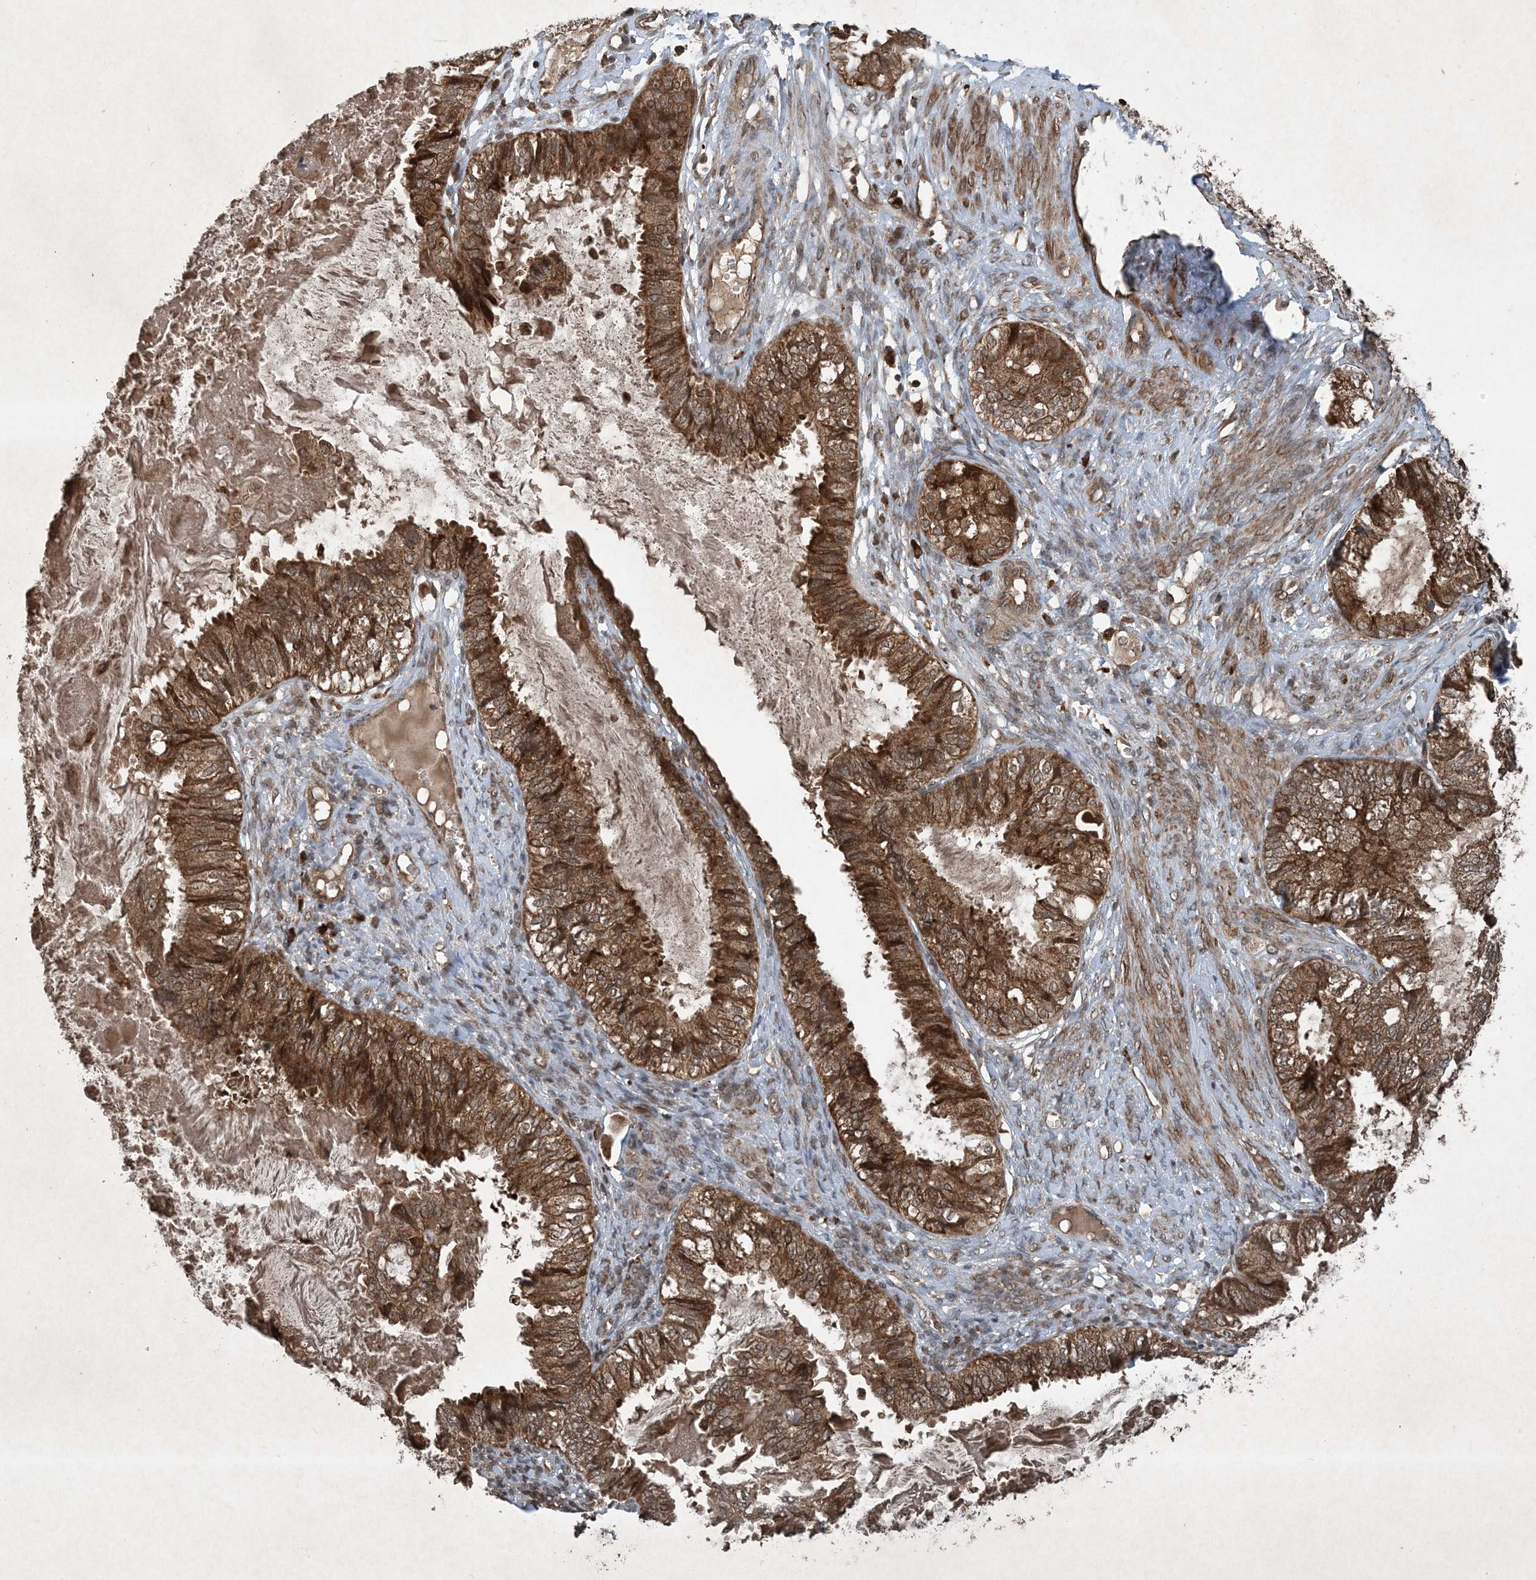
{"staining": {"intensity": "strong", "quantity": ">75%", "location": "cytoplasmic/membranous"}, "tissue": "cervical cancer", "cell_type": "Tumor cells", "image_type": "cancer", "snomed": [{"axis": "morphology", "description": "Normal tissue, NOS"}, {"axis": "morphology", "description": "Adenocarcinoma, NOS"}, {"axis": "topography", "description": "Cervix"}, {"axis": "topography", "description": "Endometrium"}], "caption": "Immunohistochemical staining of human cervical adenocarcinoma shows high levels of strong cytoplasmic/membranous positivity in about >75% of tumor cells.", "gene": "GNG5", "patient": {"sex": "female", "age": 86}}